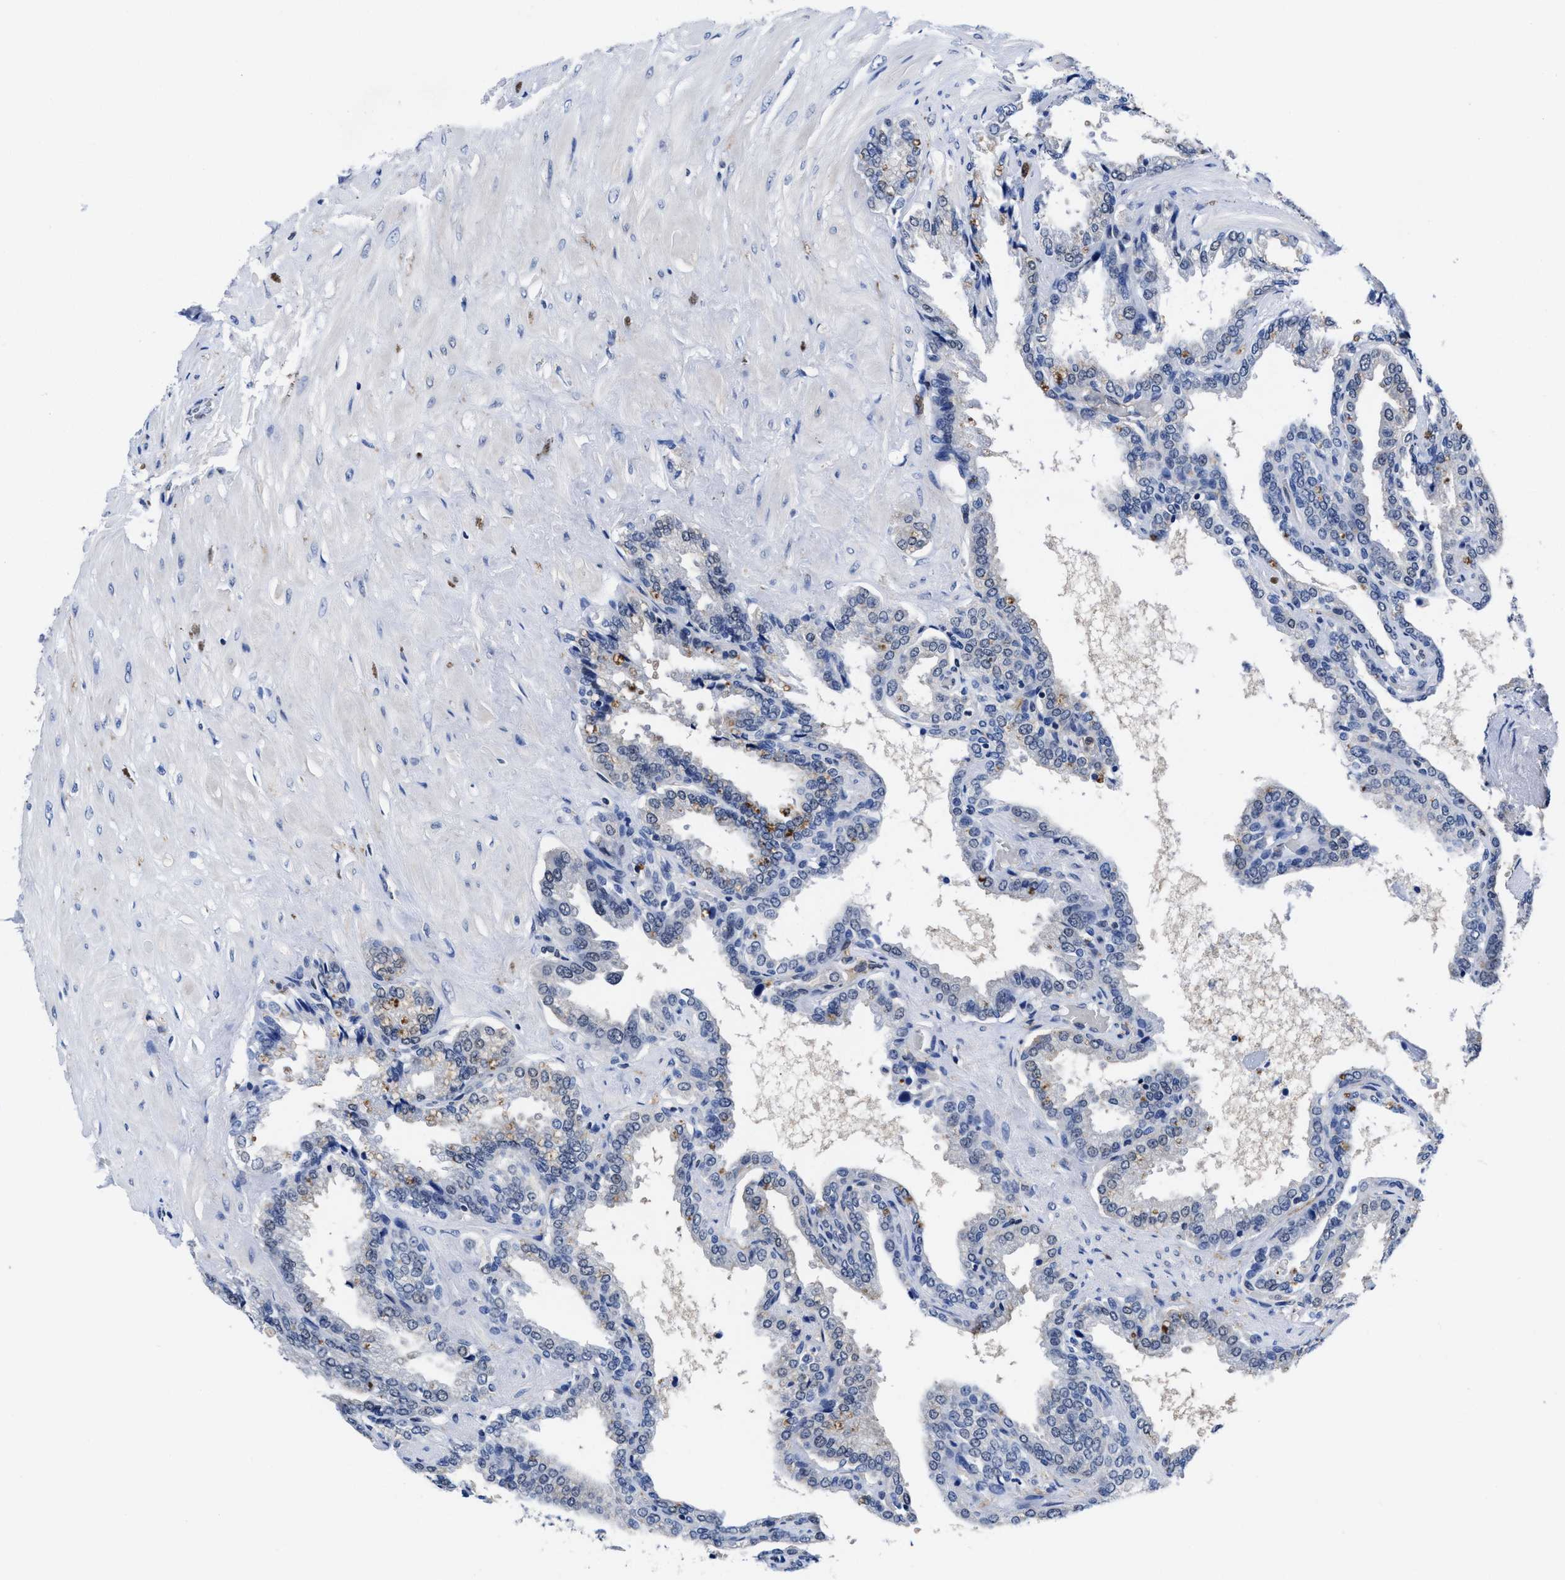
{"staining": {"intensity": "weak", "quantity": "<25%", "location": "cytoplasmic/membranous"}, "tissue": "seminal vesicle", "cell_type": "Glandular cells", "image_type": "normal", "snomed": [{"axis": "morphology", "description": "Normal tissue, NOS"}, {"axis": "topography", "description": "Seminal veicle"}], "caption": "This is an immunohistochemistry (IHC) micrograph of benign human seminal vesicle. There is no staining in glandular cells.", "gene": "ACLY", "patient": {"sex": "male", "age": 46}}